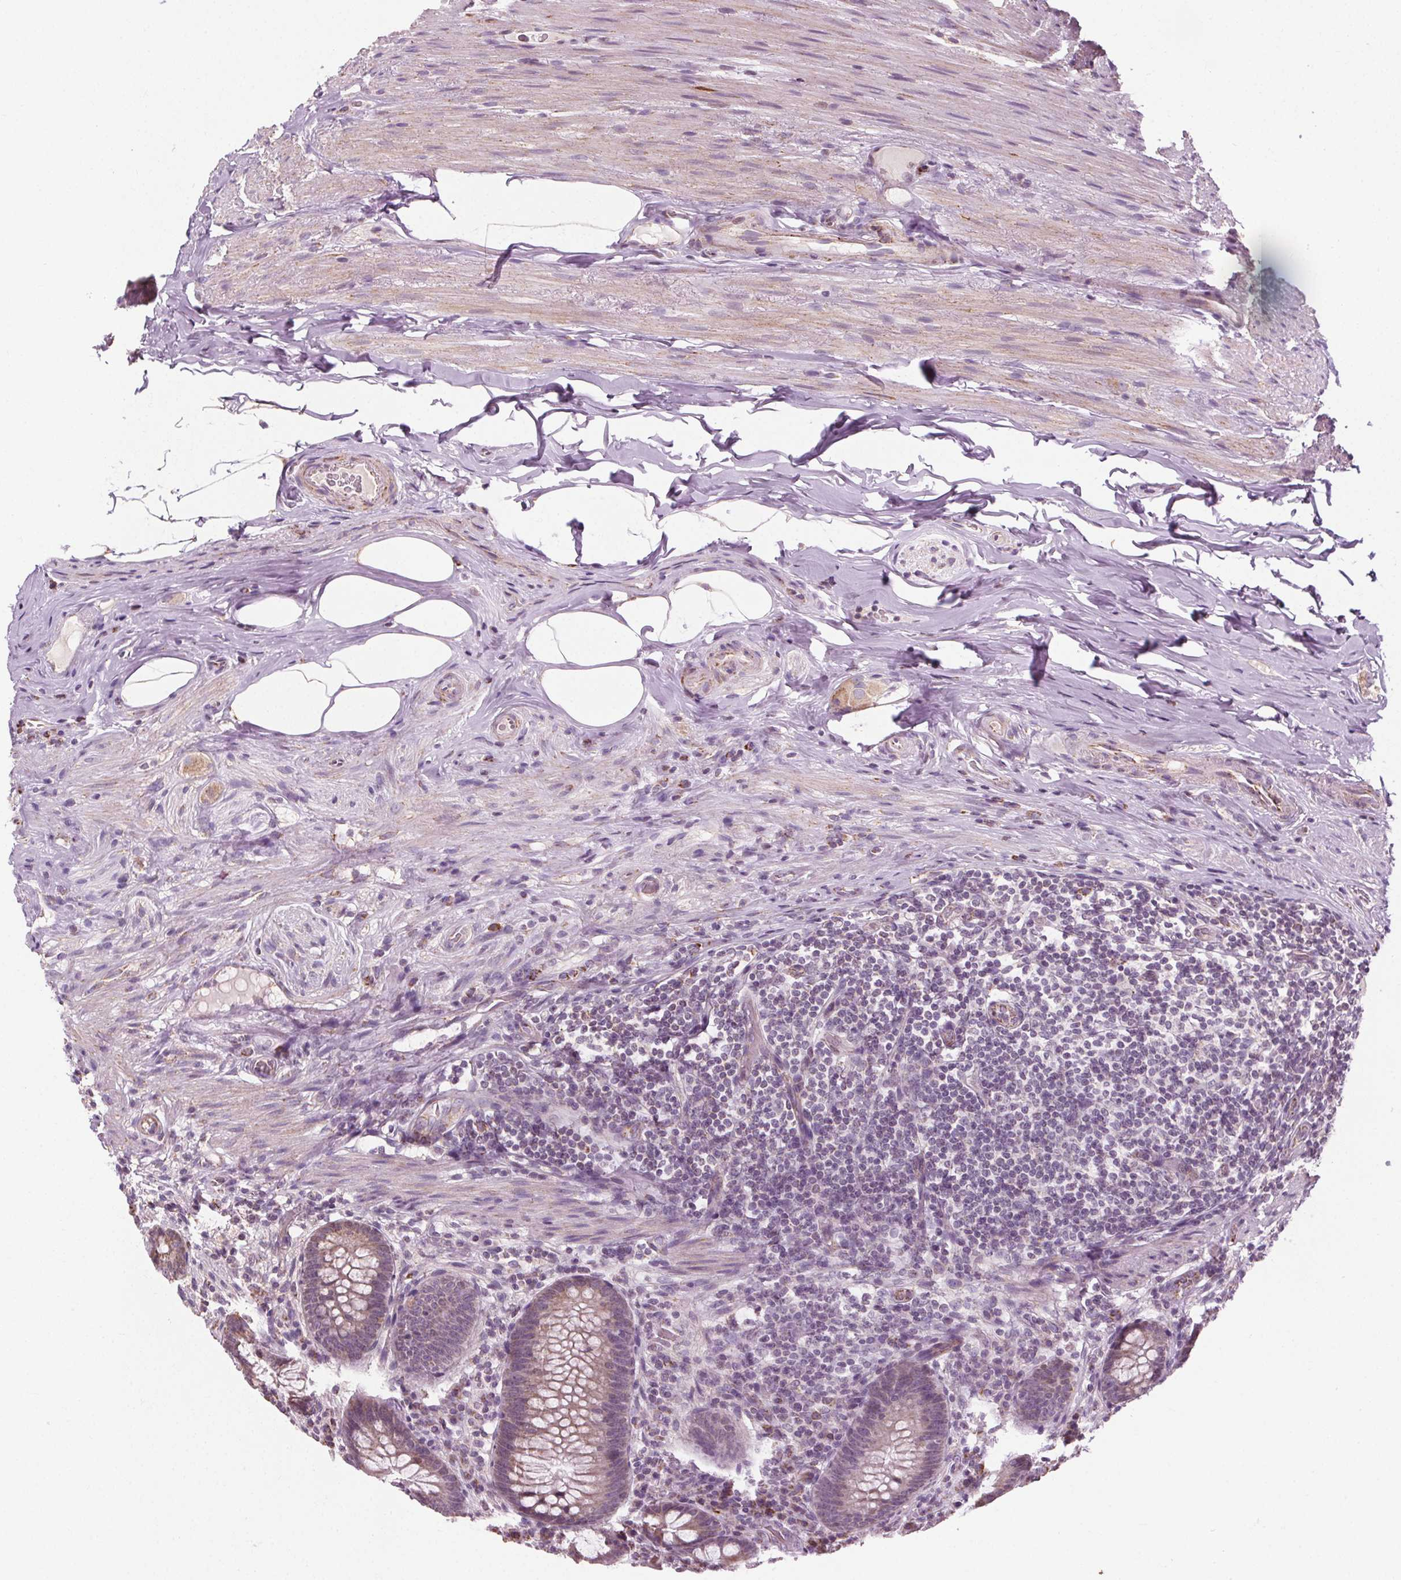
{"staining": {"intensity": "weak", "quantity": "25%-75%", "location": "cytoplasmic/membranous"}, "tissue": "appendix", "cell_type": "Glandular cells", "image_type": "normal", "snomed": [{"axis": "morphology", "description": "Normal tissue, NOS"}, {"axis": "topography", "description": "Appendix"}], "caption": "Unremarkable appendix shows weak cytoplasmic/membranous positivity in approximately 25%-75% of glandular cells (brown staining indicates protein expression, while blue staining denotes nuclei)..", "gene": "LFNG", "patient": {"sex": "male", "age": 71}}